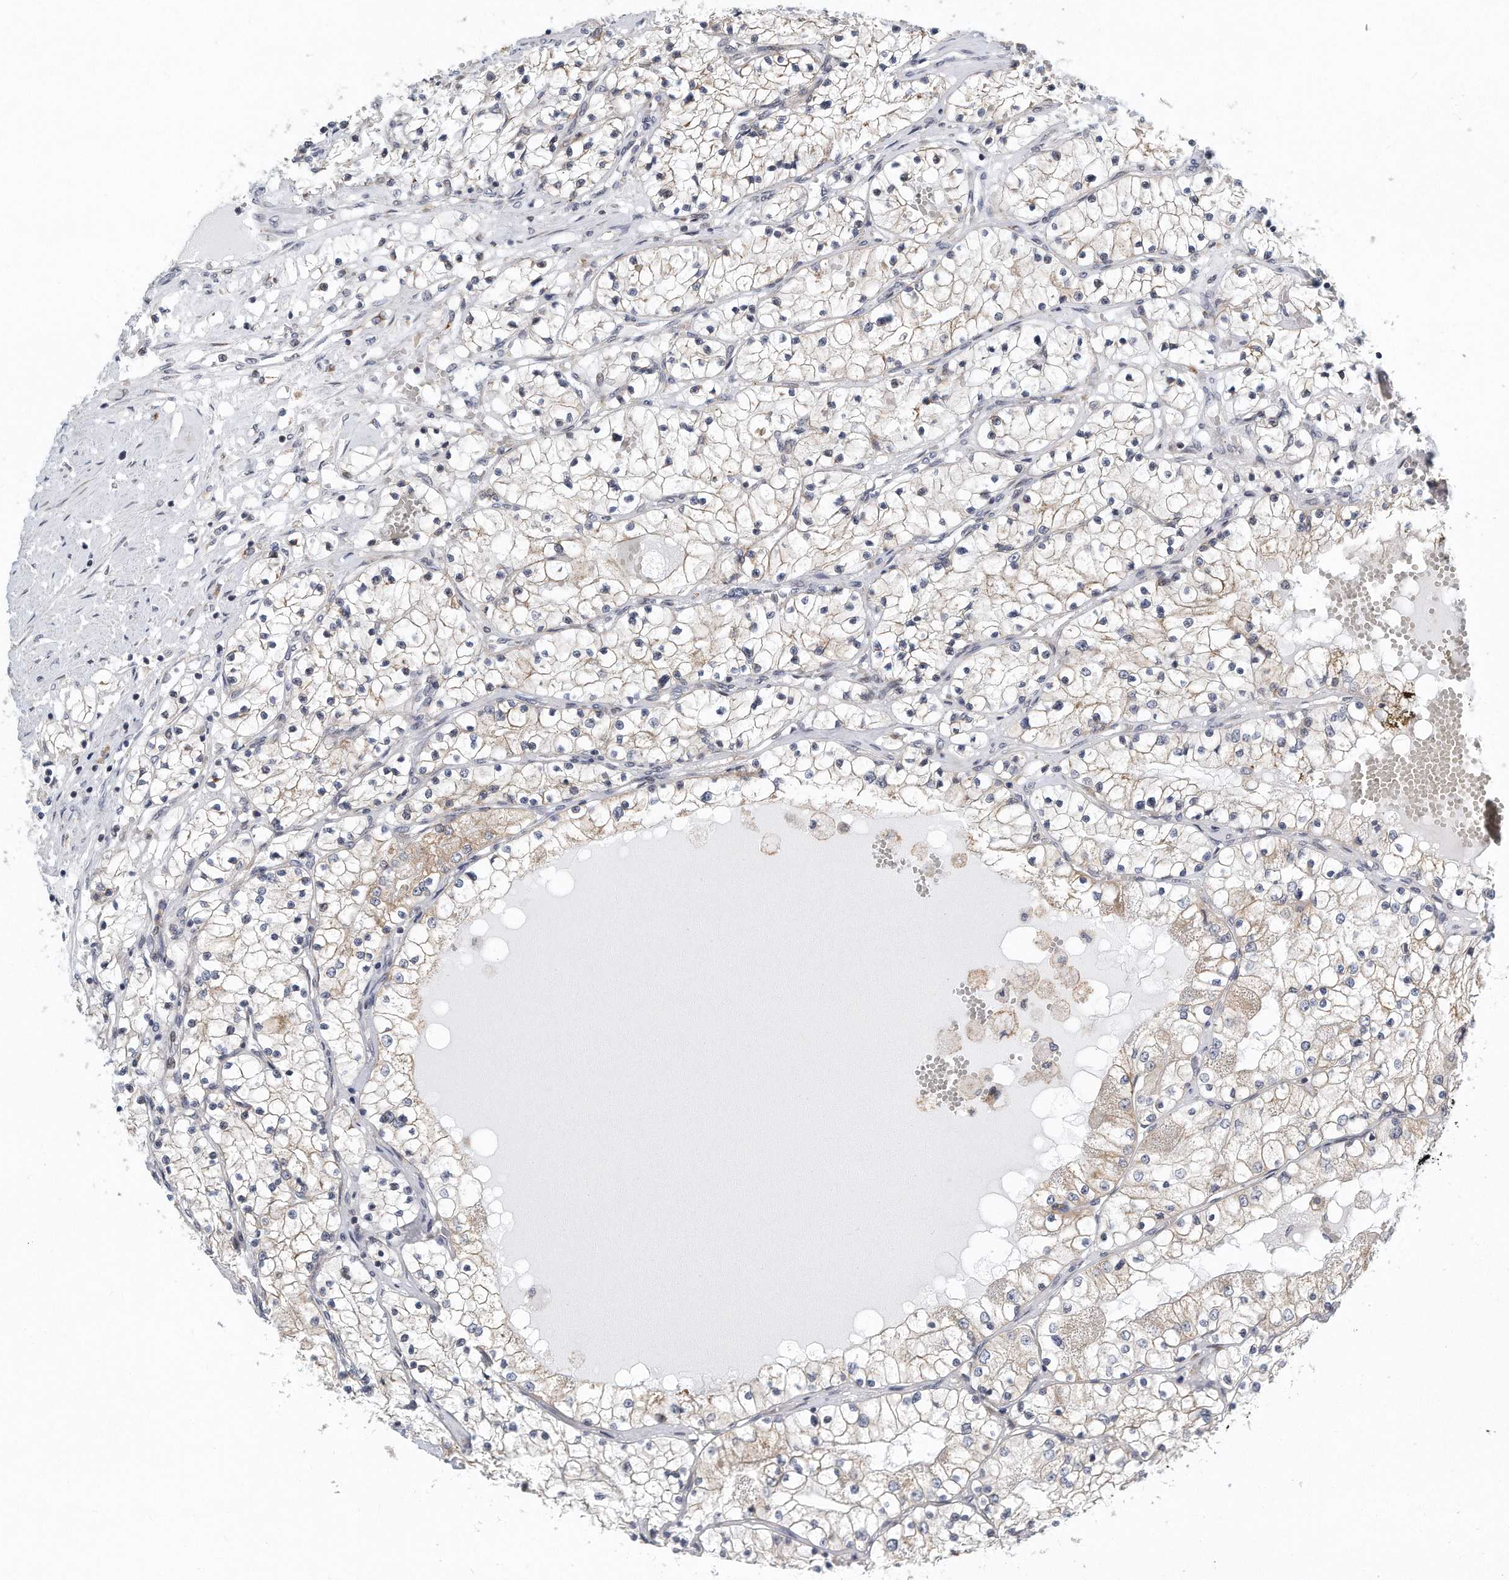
{"staining": {"intensity": "weak", "quantity": "<25%", "location": "cytoplasmic/membranous"}, "tissue": "renal cancer", "cell_type": "Tumor cells", "image_type": "cancer", "snomed": [{"axis": "morphology", "description": "Normal tissue, NOS"}, {"axis": "morphology", "description": "Adenocarcinoma, NOS"}, {"axis": "topography", "description": "Kidney"}], "caption": "DAB (3,3'-diaminobenzidine) immunohistochemical staining of human renal cancer demonstrates no significant staining in tumor cells.", "gene": "VLDLR", "patient": {"sex": "male", "age": 68}}